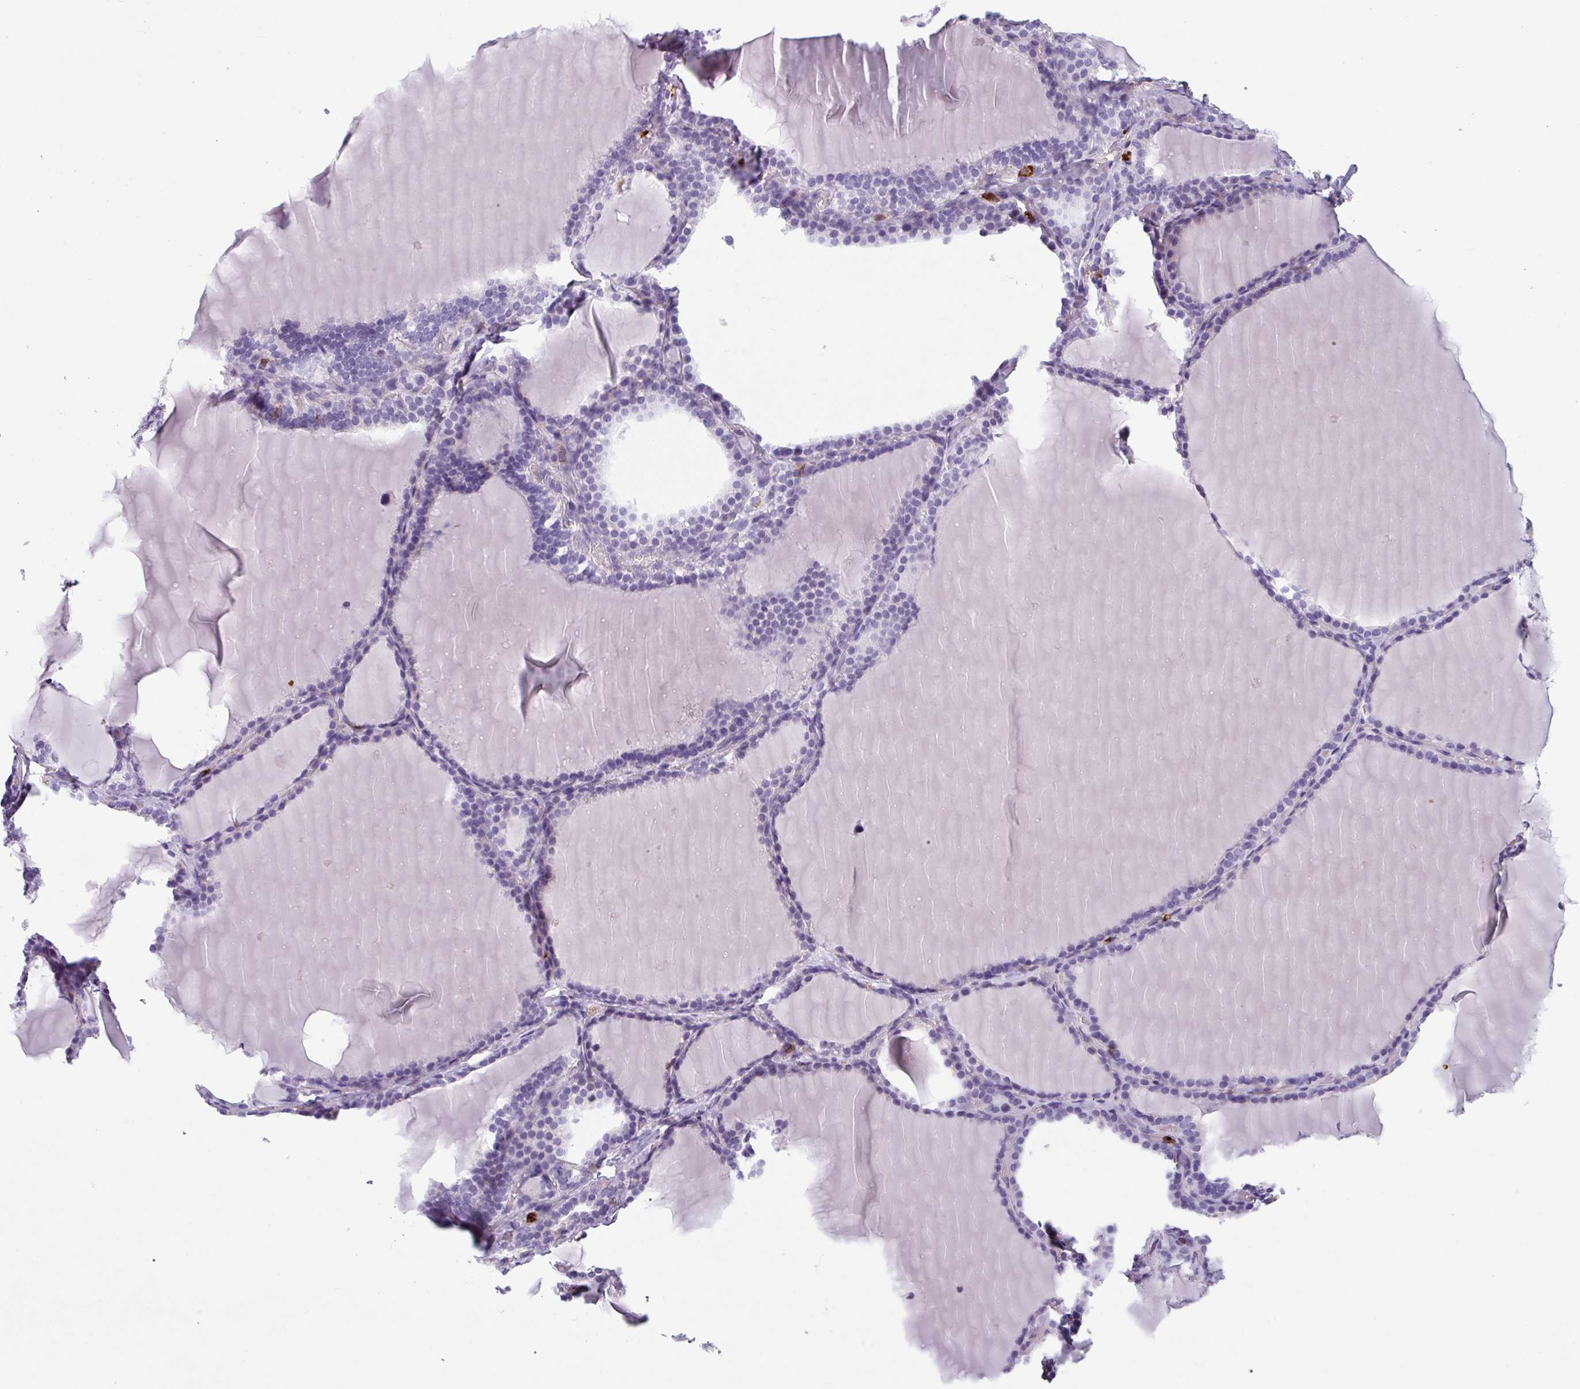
{"staining": {"intensity": "negative", "quantity": "none", "location": "none"}, "tissue": "thyroid gland", "cell_type": "Glandular cells", "image_type": "normal", "snomed": [{"axis": "morphology", "description": "Normal tissue, NOS"}, {"axis": "topography", "description": "Thyroid gland"}], "caption": "Immunohistochemistry (IHC) photomicrograph of benign thyroid gland: human thyroid gland stained with DAB (3,3'-diaminobenzidine) shows no significant protein staining in glandular cells.", "gene": "EXOSC5", "patient": {"sex": "female", "age": 31}}